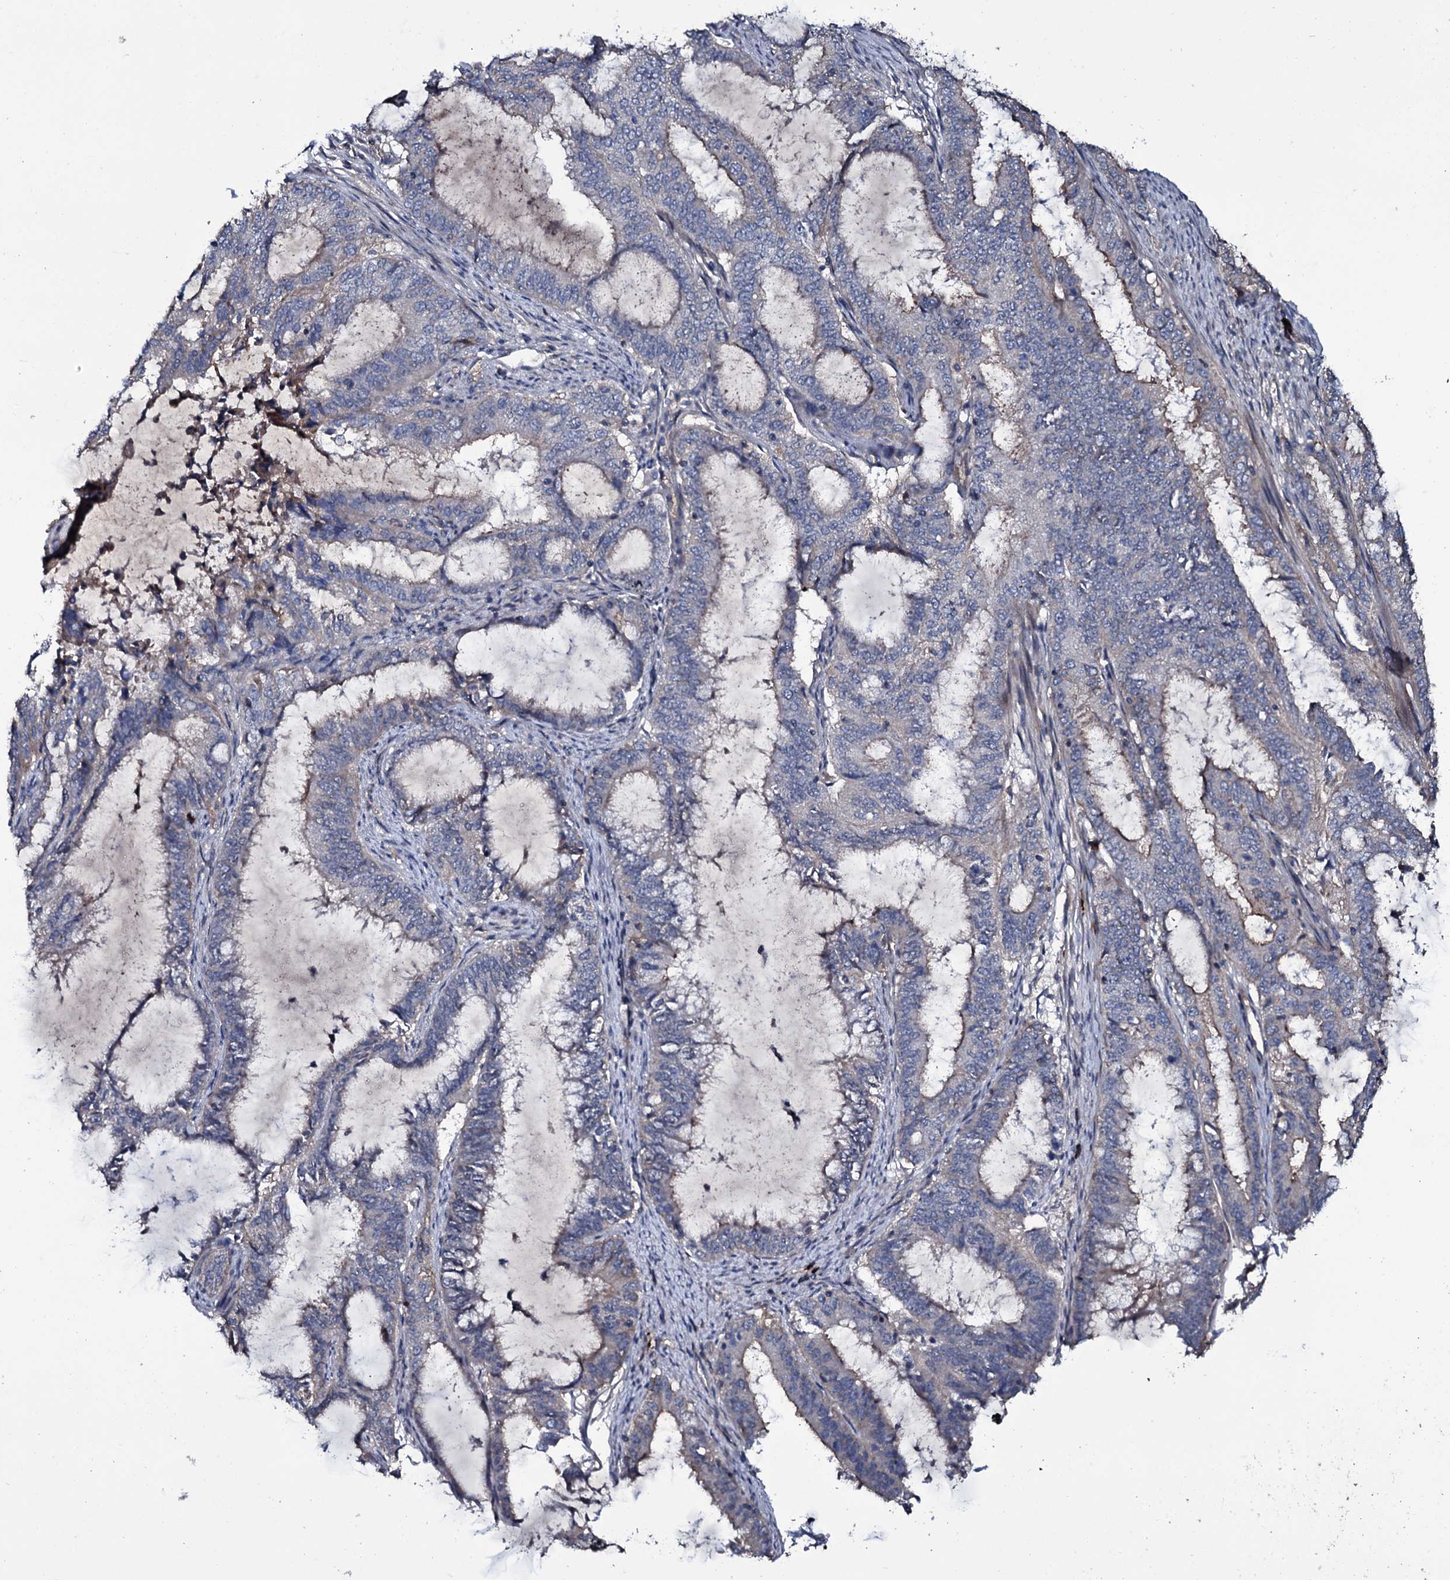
{"staining": {"intensity": "negative", "quantity": "none", "location": "none"}, "tissue": "endometrial cancer", "cell_type": "Tumor cells", "image_type": "cancer", "snomed": [{"axis": "morphology", "description": "Adenocarcinoma, NOS"}, {"axis": "topography", "description": "Endometrium"}], "caption": "Tumor cells are negative for brown protein staining in endometrial adenocarcinoma. (DAB IHC visualized using brightfield microscopy, high magnification).", "gene": "LYG2", "patient": {"sex": "female", "age": 51}}